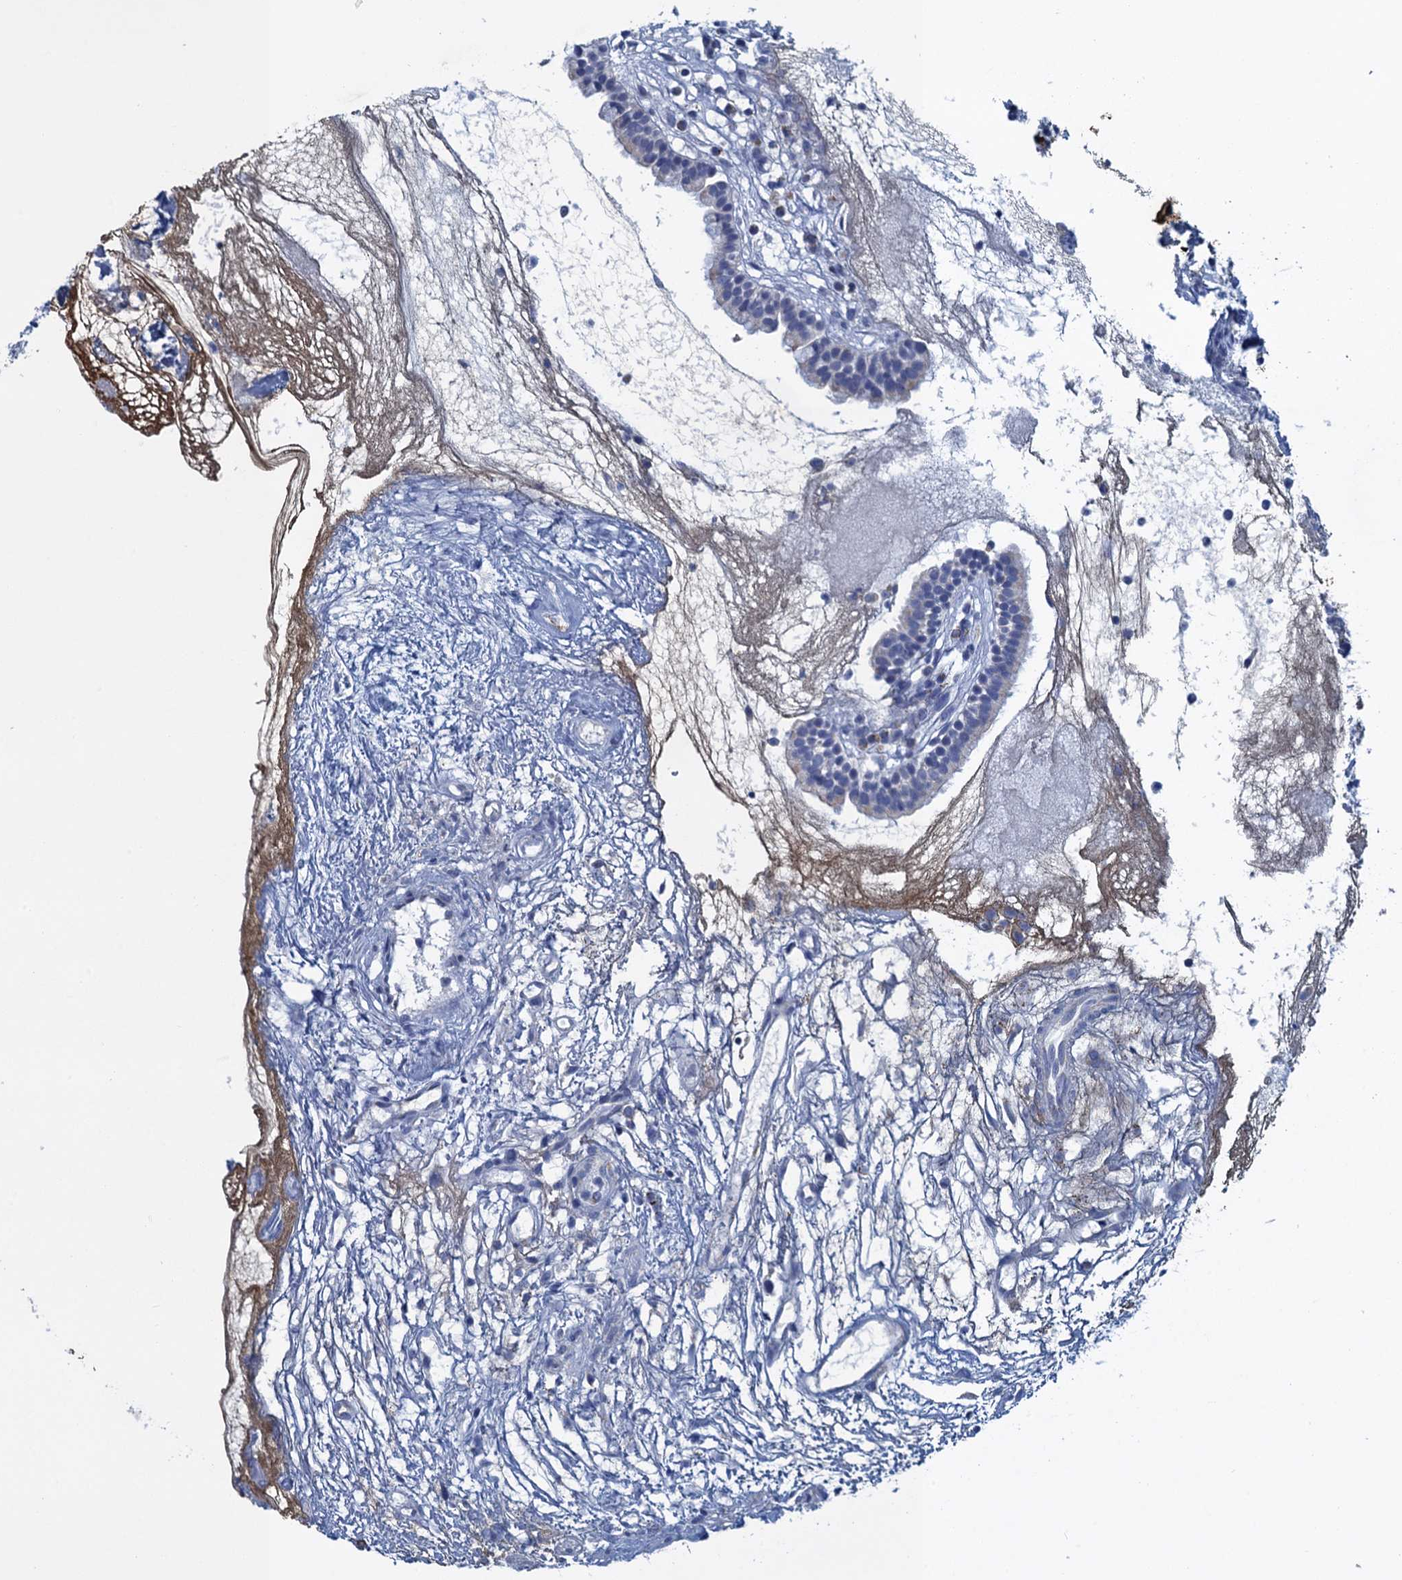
{"staining": {"intensity": "strong", "quantity": "<25%", "location": "cytoplasmic/membranous"}, "tissue": "head and neck cancer", "cell_type": "Tumor cells", "image_type": "cancer", "snomed": [{"axis": "morphology", "description": "Adenocarcinoma, NOS"}, {"axis": "topography", "description": "Subcutis"}, {"axis": "topography", "description": "Head-Neck"}], "caption": "Immunohistochemistry photomicrograph of human head and neck adenocarcinoma stained for a protein (brown), which exhibits medium levels of strong cytoplasmic/membranous positivity in about <25% of tumor cells.", "gene": "SCEL", "patient": {"sex": "female", "age": 73}}